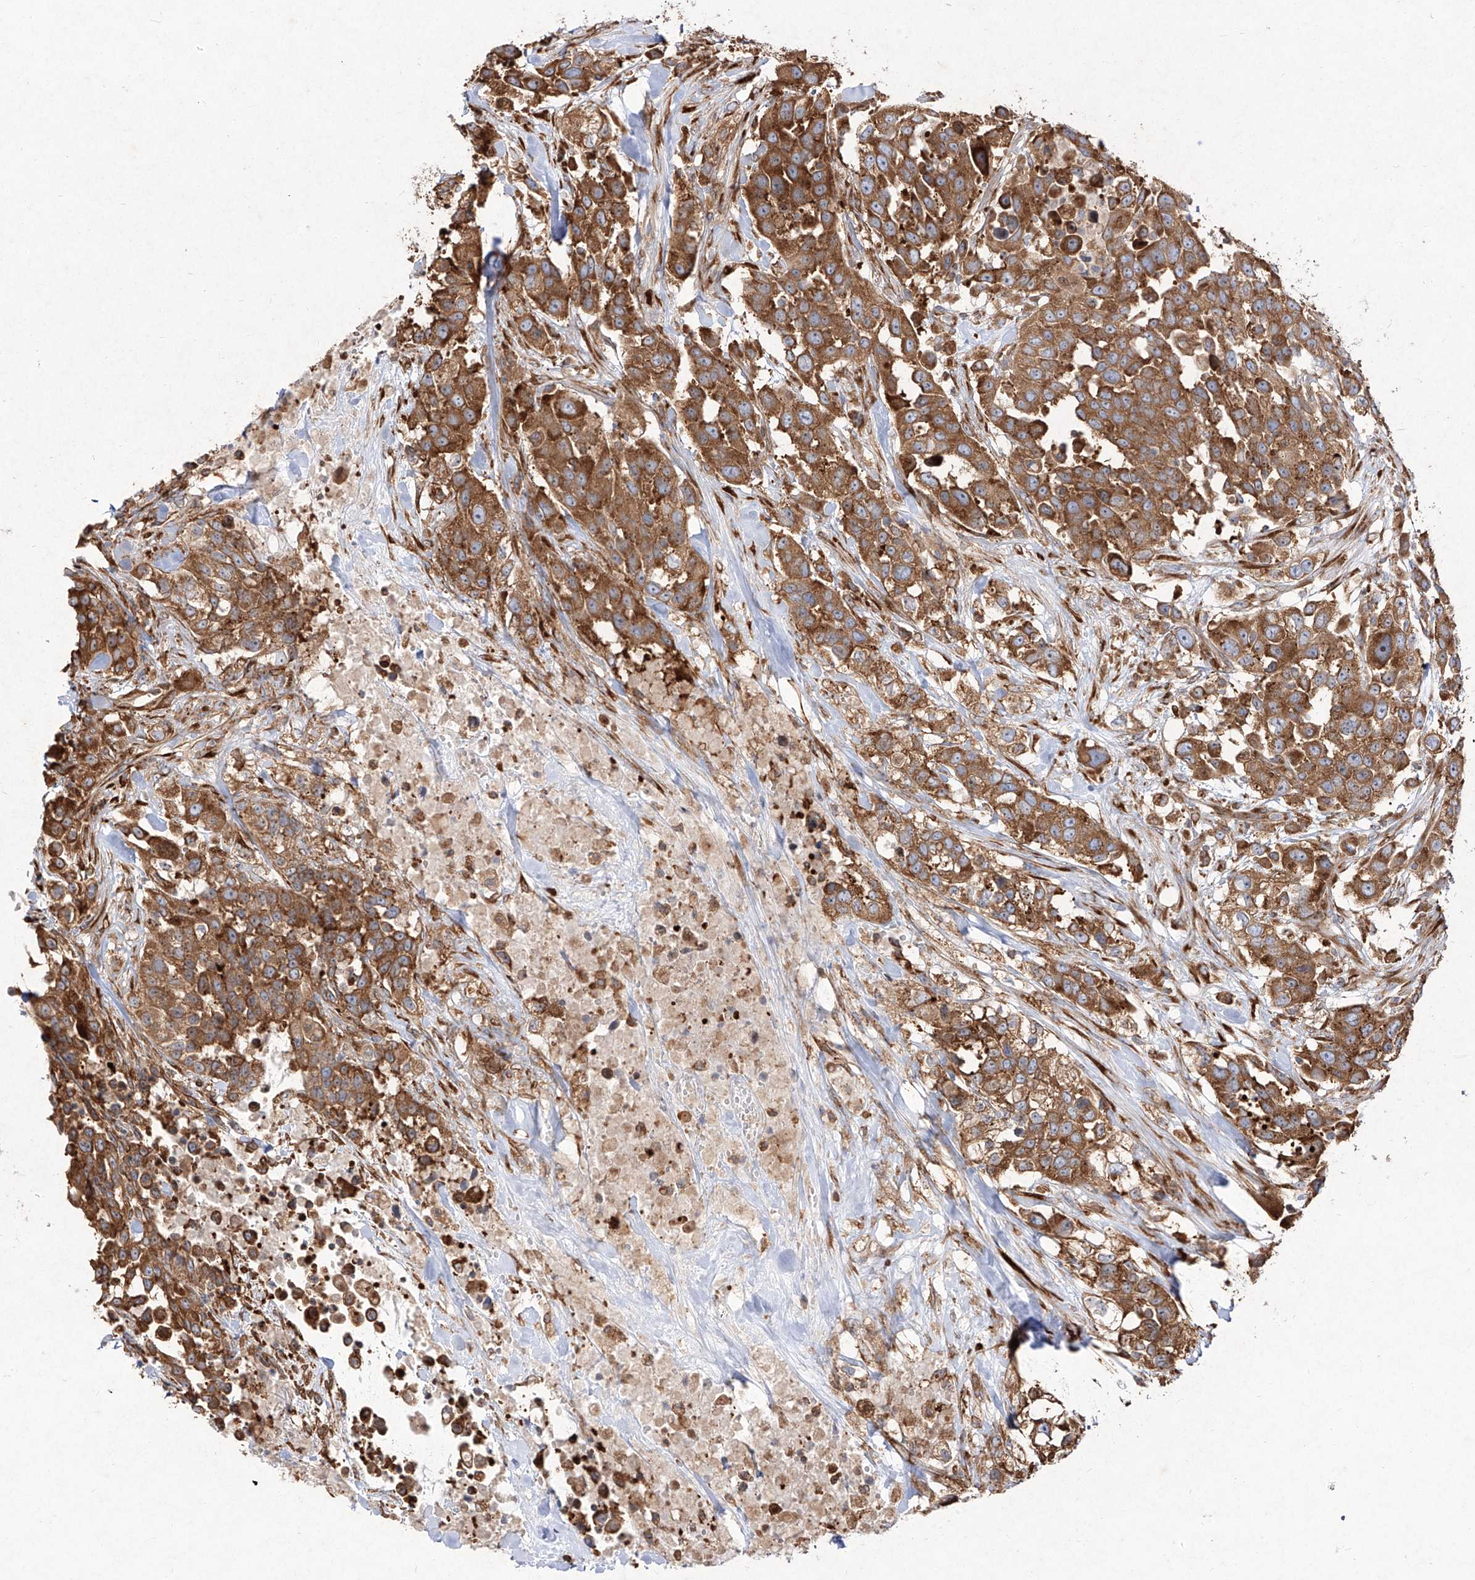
{"staining": {"intensity": "strong", "quantity": ">75%", "location": "cytoplasmic/membranous"}, "tissue": "urothelial cancer", "cell_type": "Tumor cells", "image_type": "cancer", "snomed": [{"axis": "morphology", "description": "Urothelial carcinoma, High grade"}, {"axis": "topography", "description": "Urinary bladder"}], "caption": "Urothelial cancer stained with a protein marker displays strong staining in tumor cells.", "gene": "RPS25", "patient": {"sex": "female", "age": 80}}